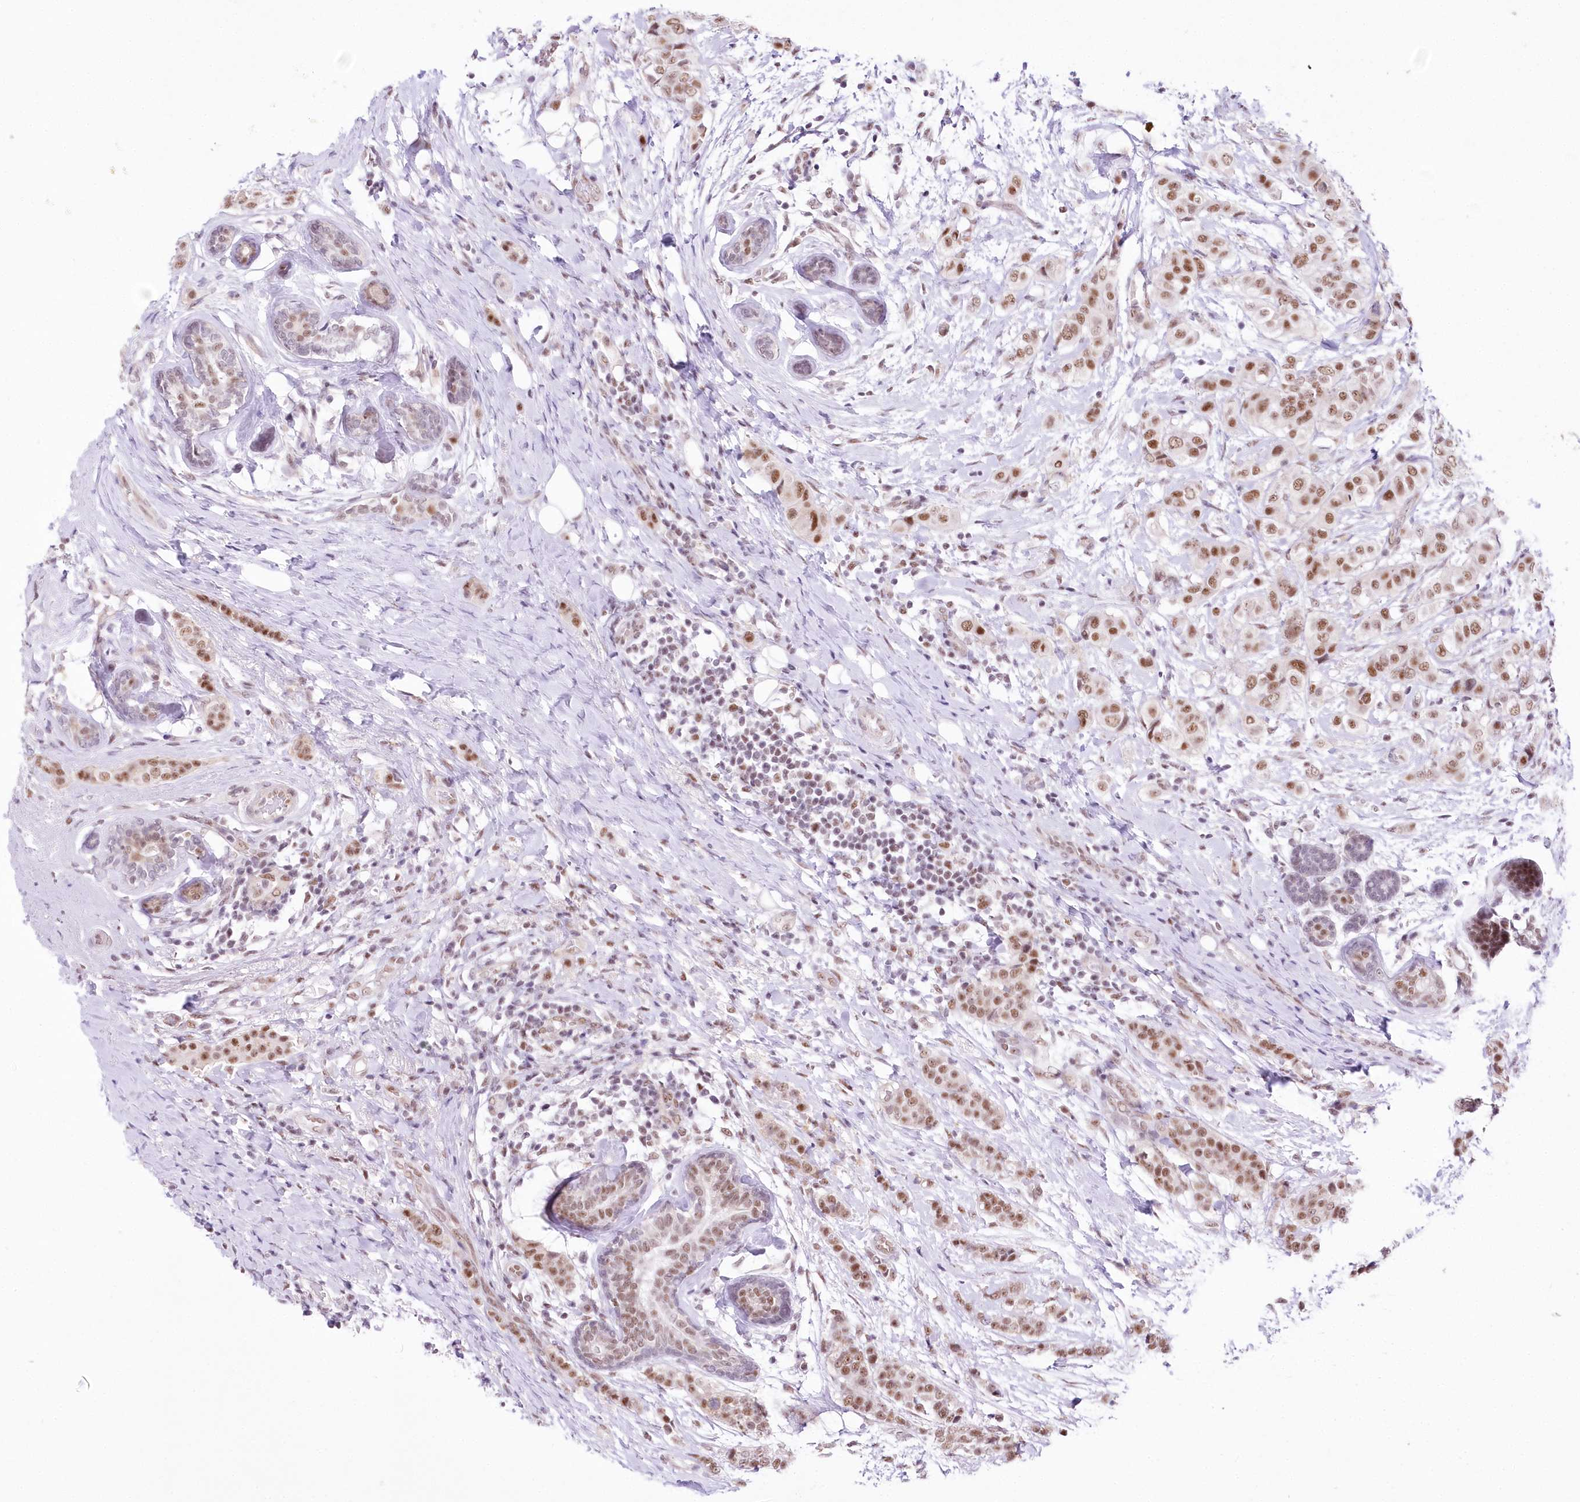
{"staining": {"intensity": "moderate", "quantity": ">75%", "location": "nuclear"}, "tissue": "breast cancer", "cell_type": "Tumor cells", "image_type": "cancer", "snomed": [{"axis": "morphology", "description": "Lobular carcinoma"}, {"axis": "topography", "description": "Breast"}], "caption": "Immunohistochemistry (DAB) staining of breast cancer (lobular carcinoma) exhibits moderate nuclear protein staining in approximately >75% of tumor cells.", "gene": "NSUN2", "patient": {"sex": "female", "age": 51}}